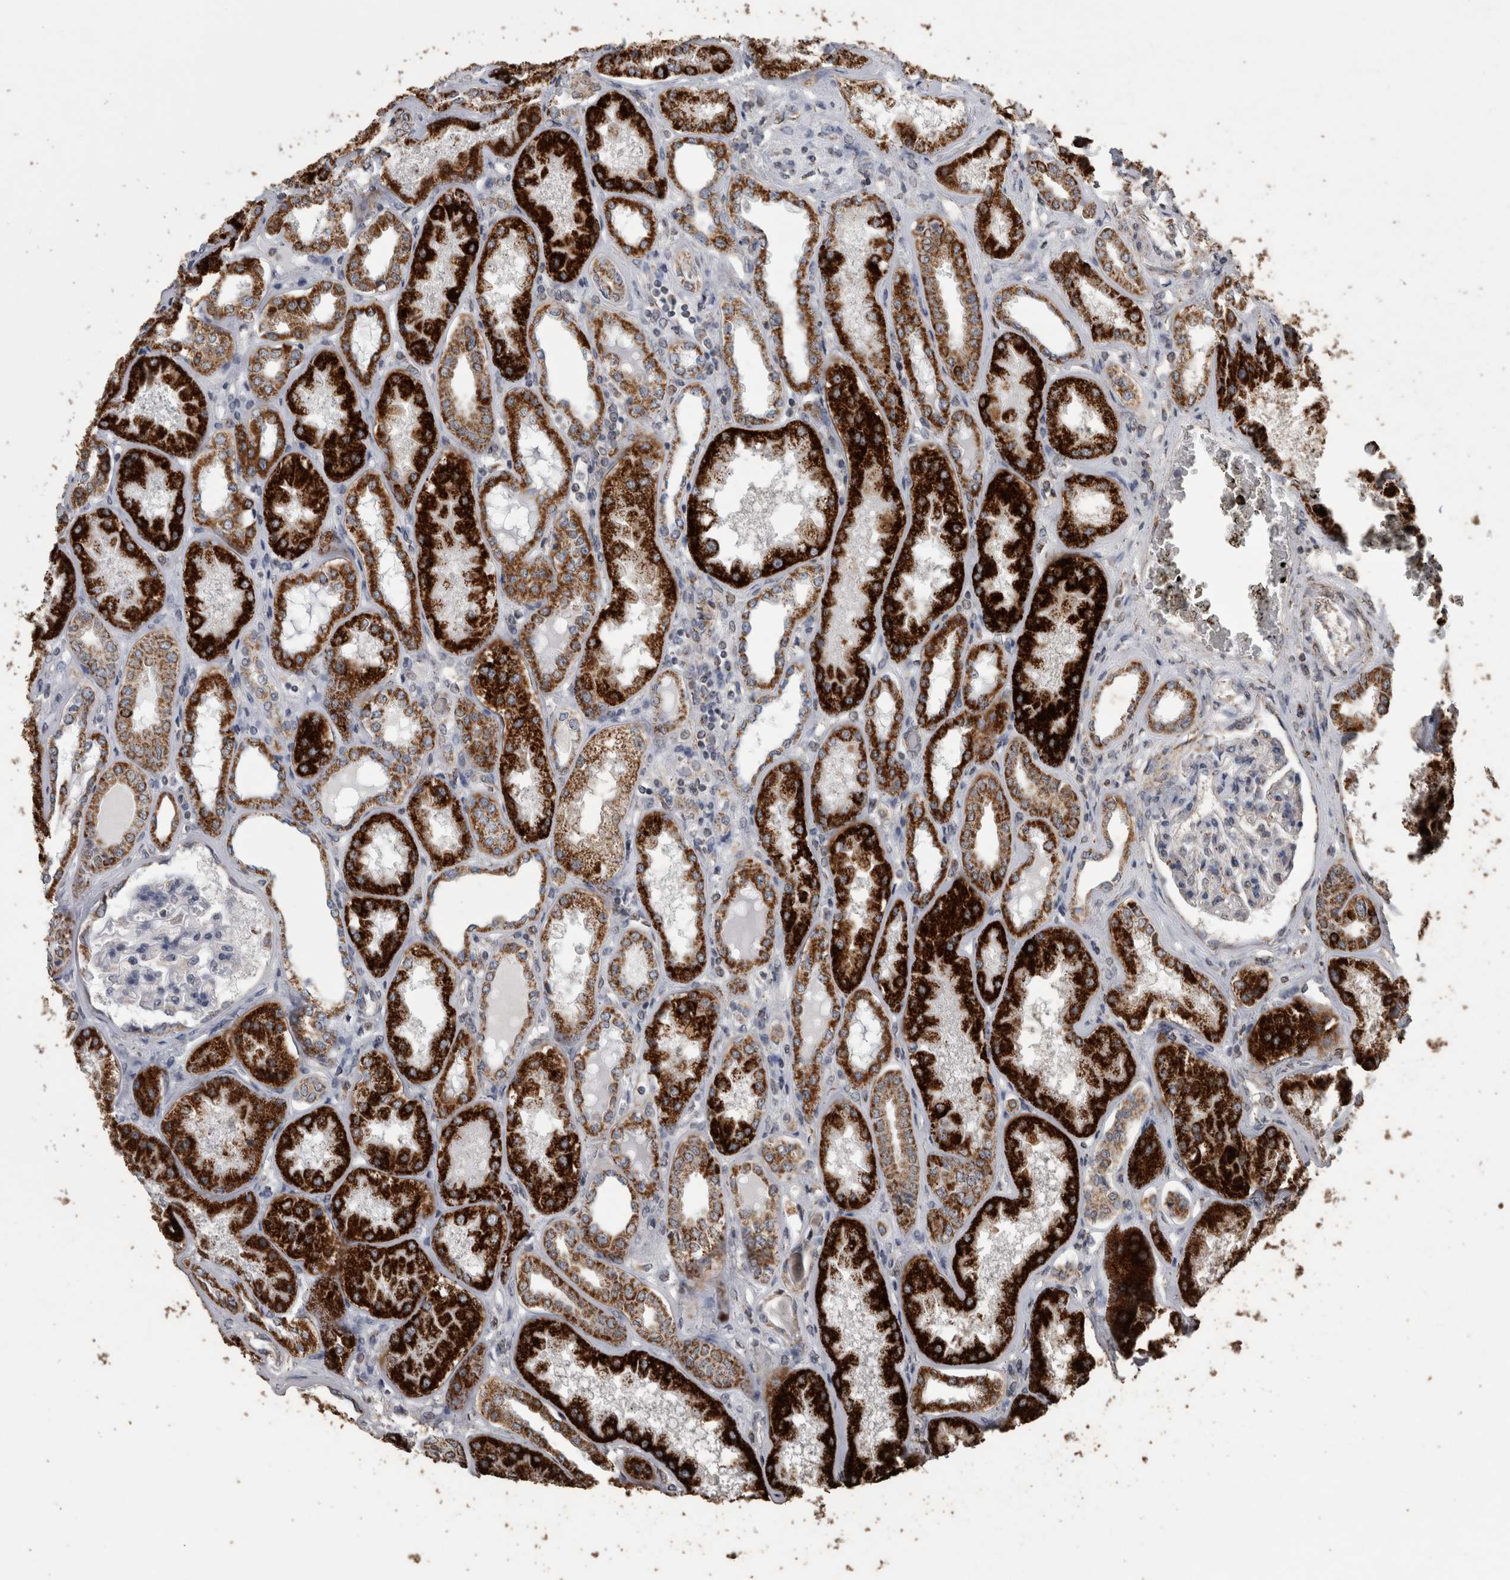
{"staining": {"intensity": "negative", "quantity": "none", "location": "none"}, "tissue": "kidney", "cell_type": "Cells in glomeruli", "image_type": "normal", "snomed": [{"axis": "morphology", "description": "Normal tissue, NOS"}, {"axis": "topography", "description": "Kidney"}], "caption": "Cells in glomeruli are negative for brown protein staining in benign kidney. (DAB immunohistochemistry (IHC) visualized using brightfield microscopy, high magnification).", "gene": "ACADM", "patient": {"sex": "female", "age": 56}}